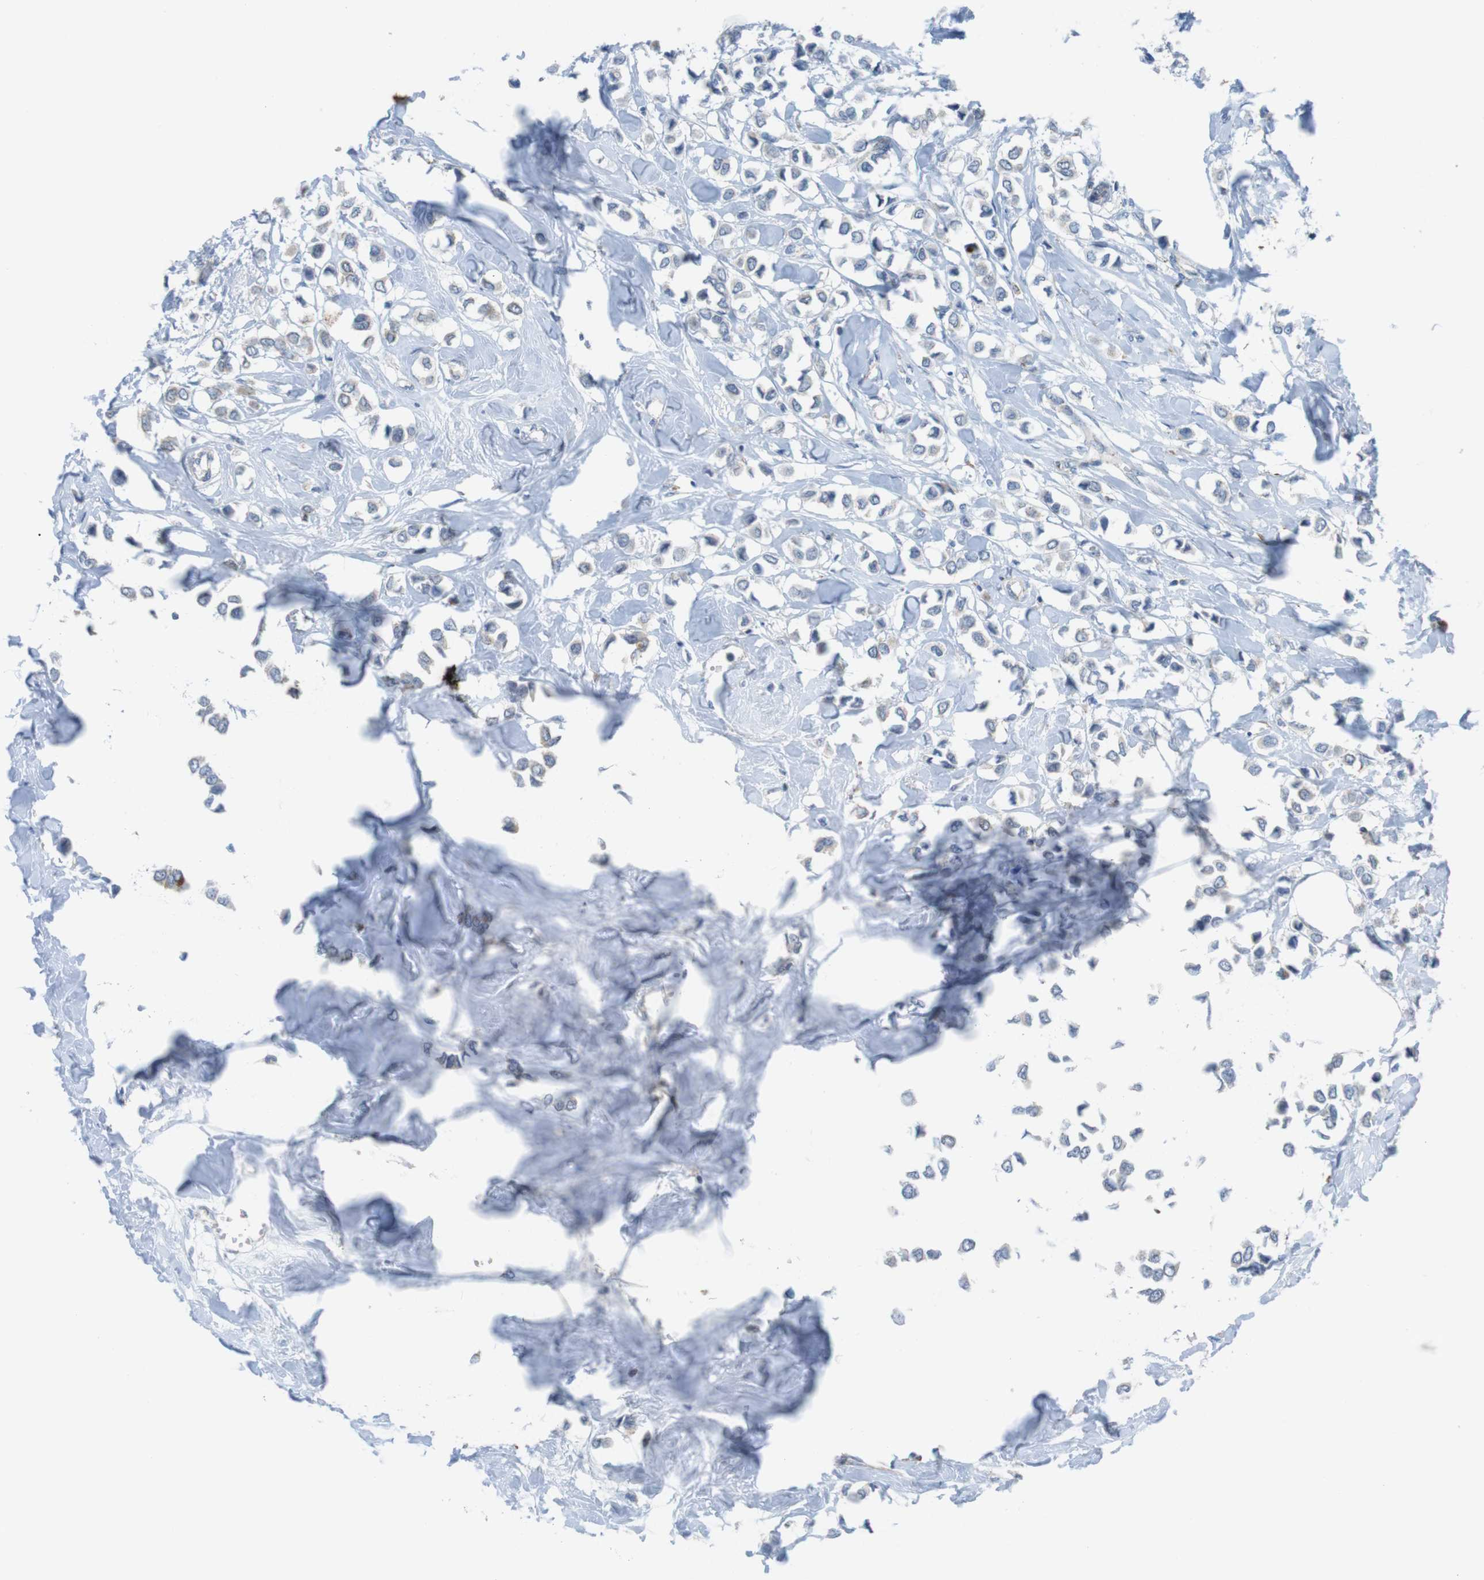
{"staining": {"intensity": "negative", "quantity": "none", "location": "none"}, "tissue": "breast cancer", "cell_type": "Tumor cells", "image_type": "cancer", "snomed": [{"axis": "morphology", "description": "Lobular carcinoma"}, {"axis": "topography", "description": "Breast"}], "caption": "High power microscopy histopathology image of an immunohistochemistry image of breast cancer, revealing no significant staining in tumor cells.", "gene": "GRIK2", "patient": {"sex": "female", "age": 51}}